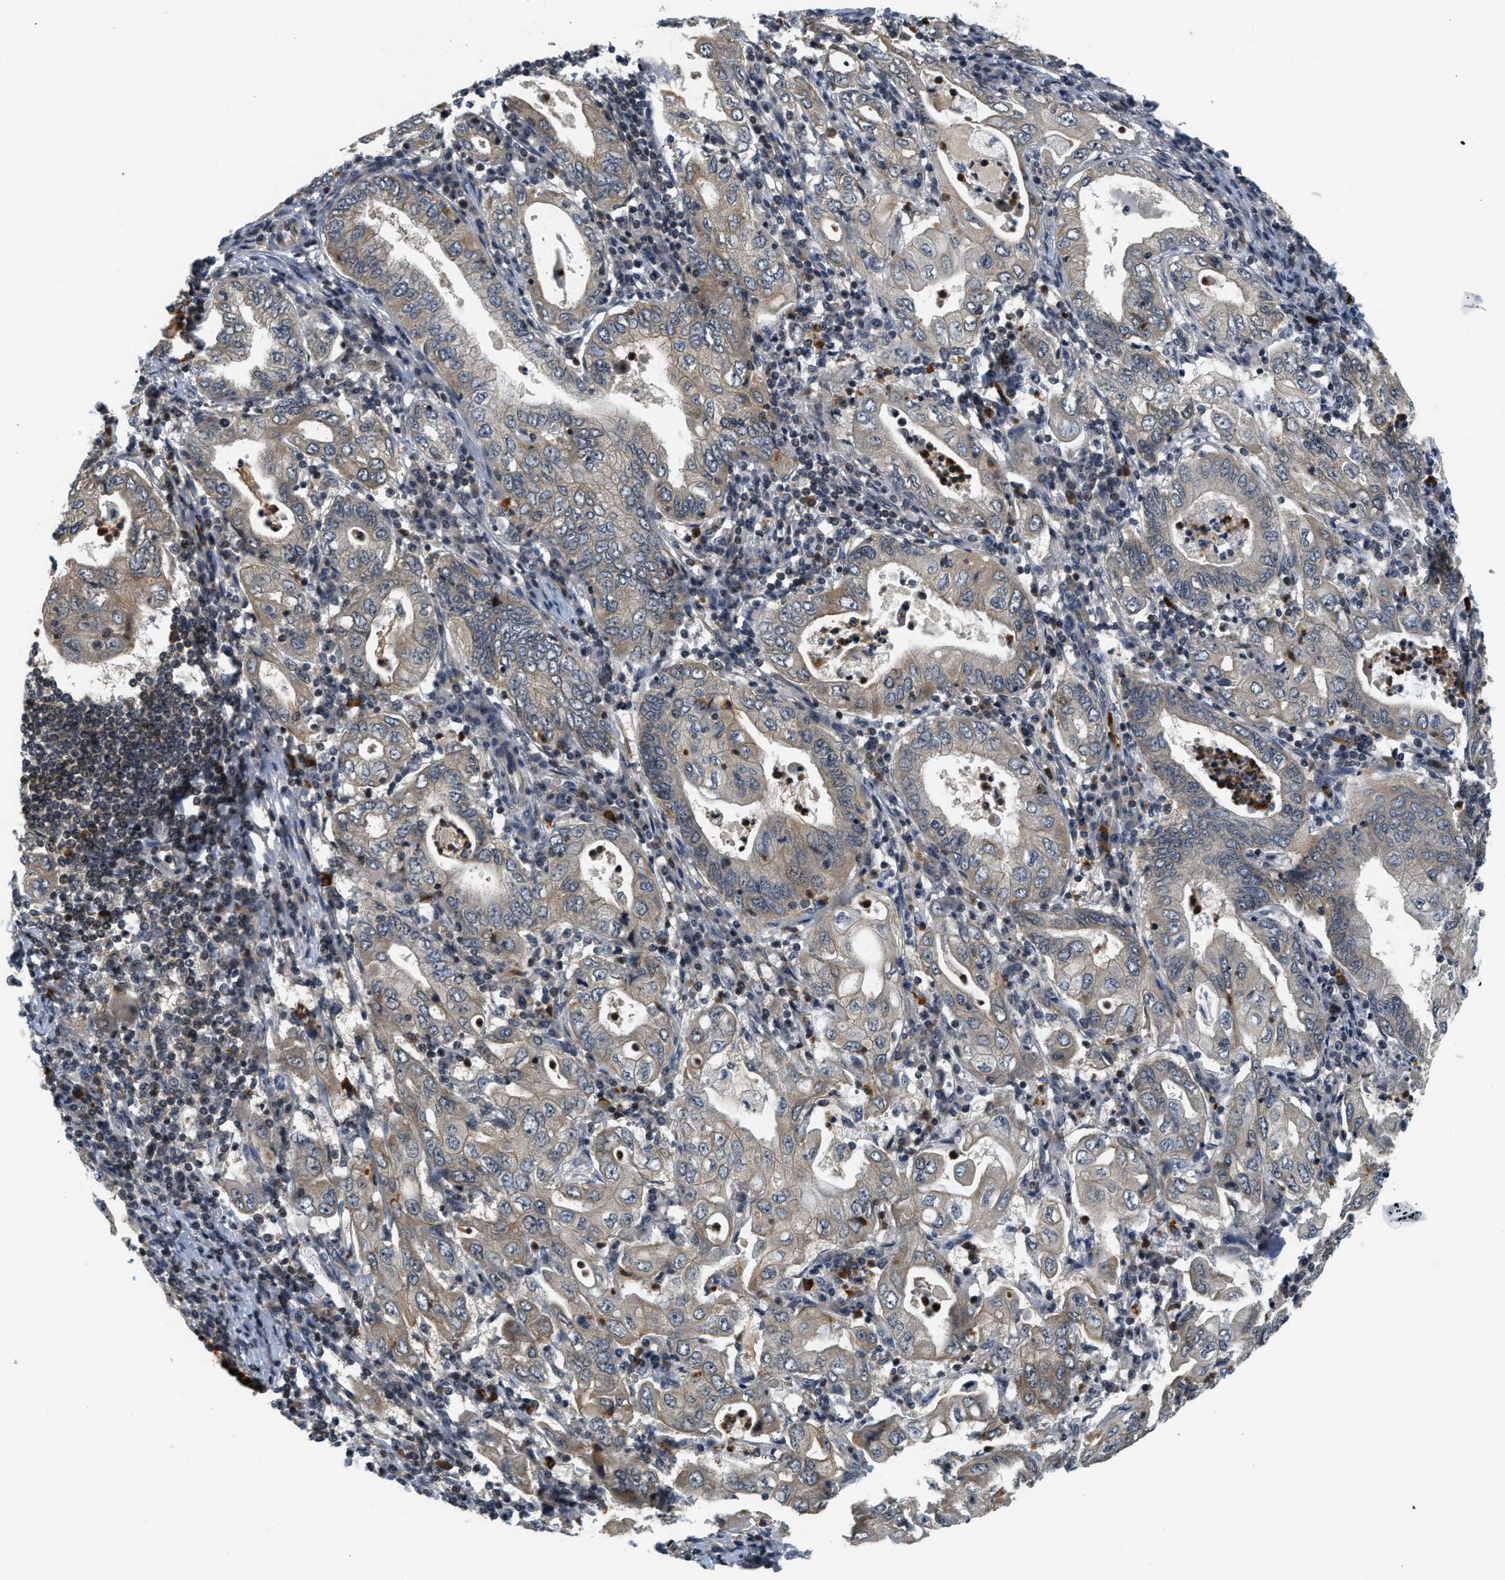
{"staining": {"intensity": "moderate", "quantity": ">75%", "location": "cytoplasmic/membranous"}, "tissue": "stomach cancer", "cell_type": "Tumor cells", "image_type": "cancer", "snomed": [{"axis": "morphology", "description": "Normal tissue, NOS"}, {"axis": "morphology", "description": "Adenocarcinoma, NOS"}, {"axis": "topography", "description": "Esophagus"}, {"axis": "topography", "description": "Stomach, upper"}, {"axis": "topography", "description": "Peripheral nerve tissue"}], "caption": "A photomicrograph of human stomach cancer stained for a protein shows moderate cytoplasmic/membranous brown staining in tumor cells. (DAB (3,3'-diaminobenzidine) IHC with brightfield microscopy, high magnification).", "gene": "KMT2A", "patient": {"sex": "male", "age": 62}}